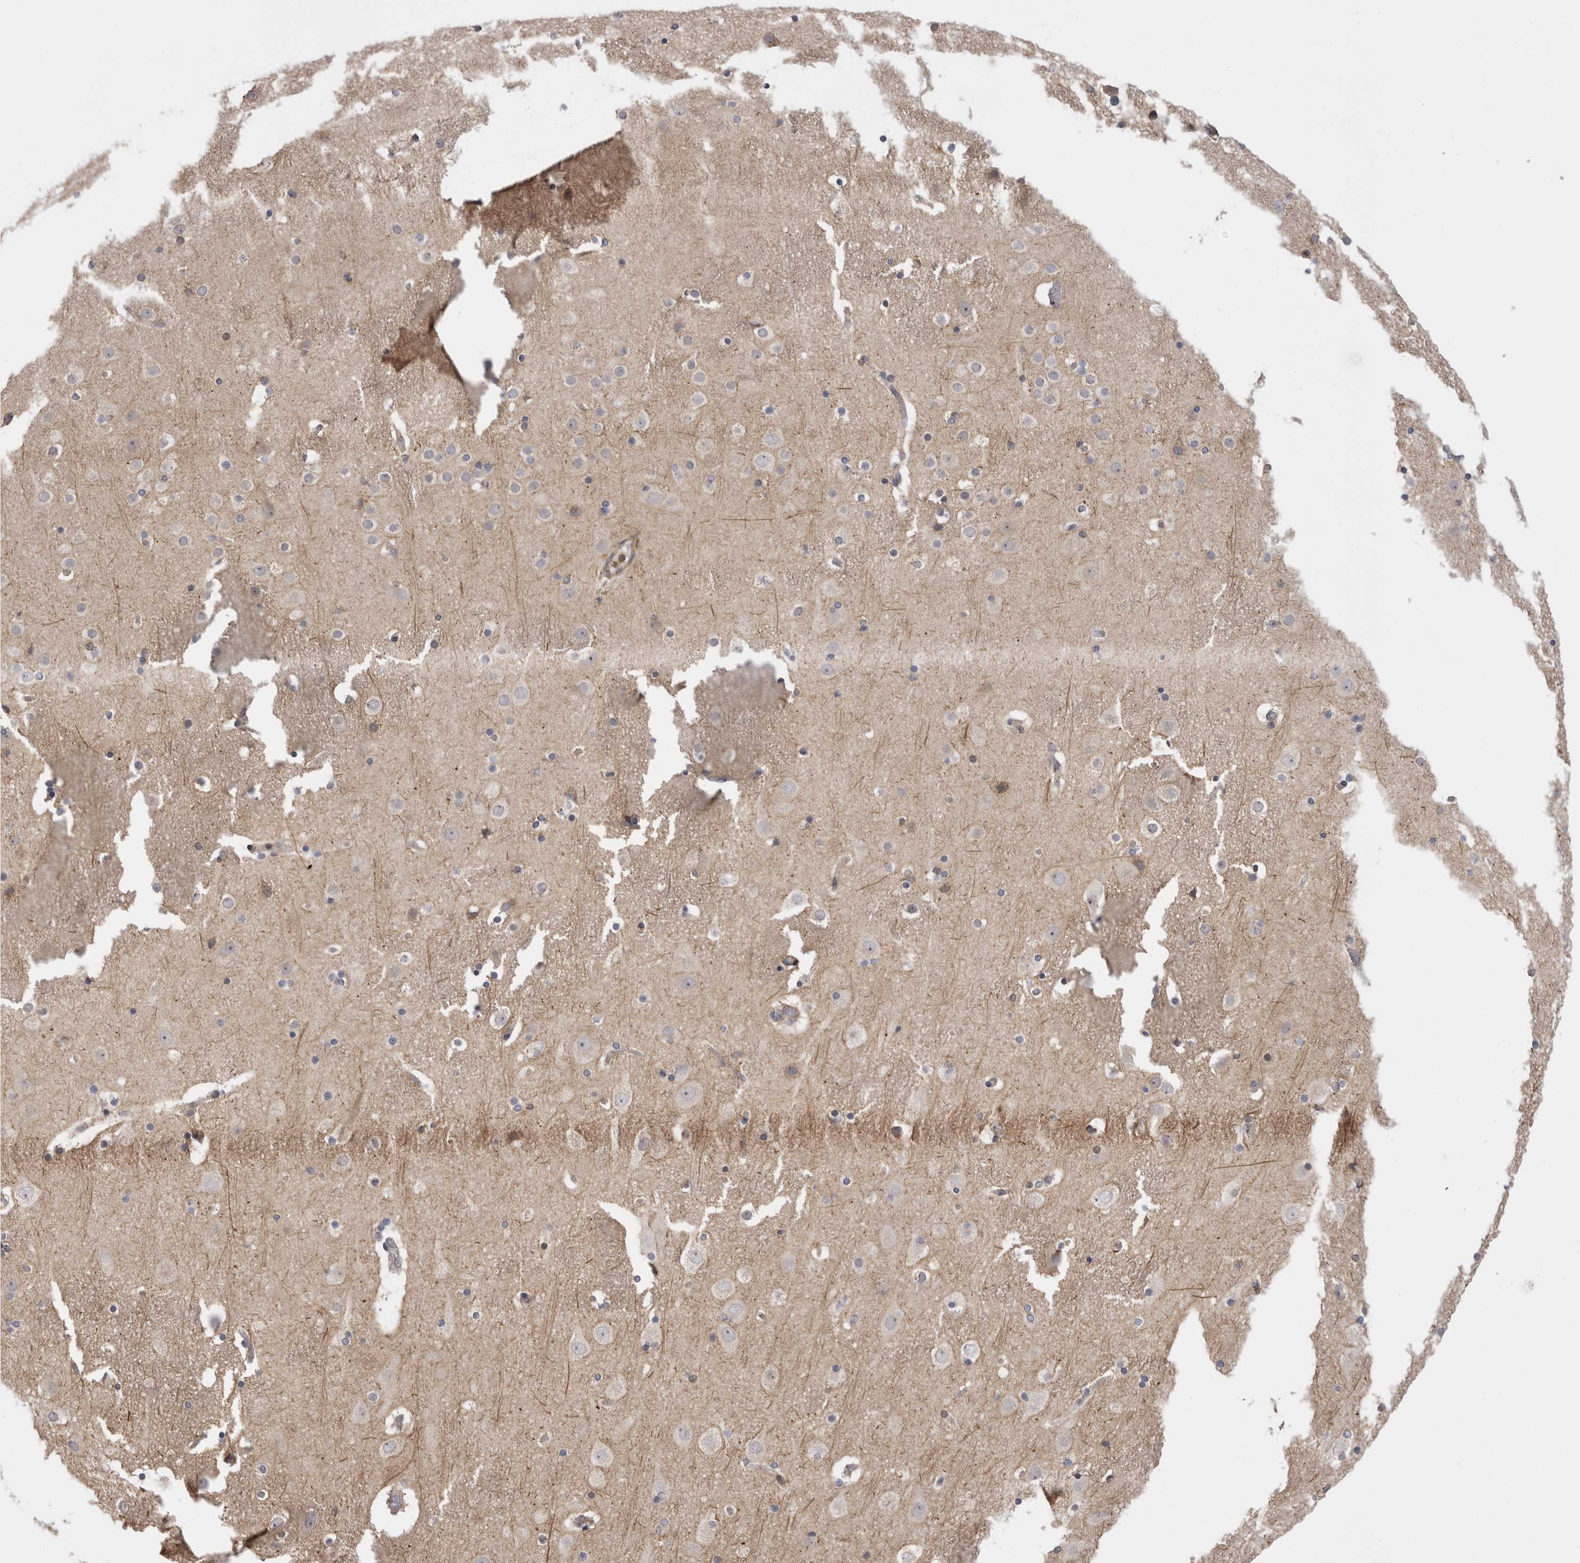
{"staining": {"intensity": "moderate", "quantity": "25%-75%", "location": "cytoplasmic/membranous"}, "tissue": "cerebral cortex", "cell_type": "Endothelial cells", "image_type": "normal", "snomed": [{"axis": "morphology", "description": "Normal tissue, NOS"}, {"axis": "topography", "description": "Cerebral cortex"}], "caption": "Brown immunohistochemical staining in normal cerebral cortex reveals moderate cytoplasmic/membranous staining in approximately 25%-75% of endothelial cells. (Brightfield microscopy of DAB IHC at high magnification).", "gene": "DARS2", "patient": {"sex": "male", "age": 57}}